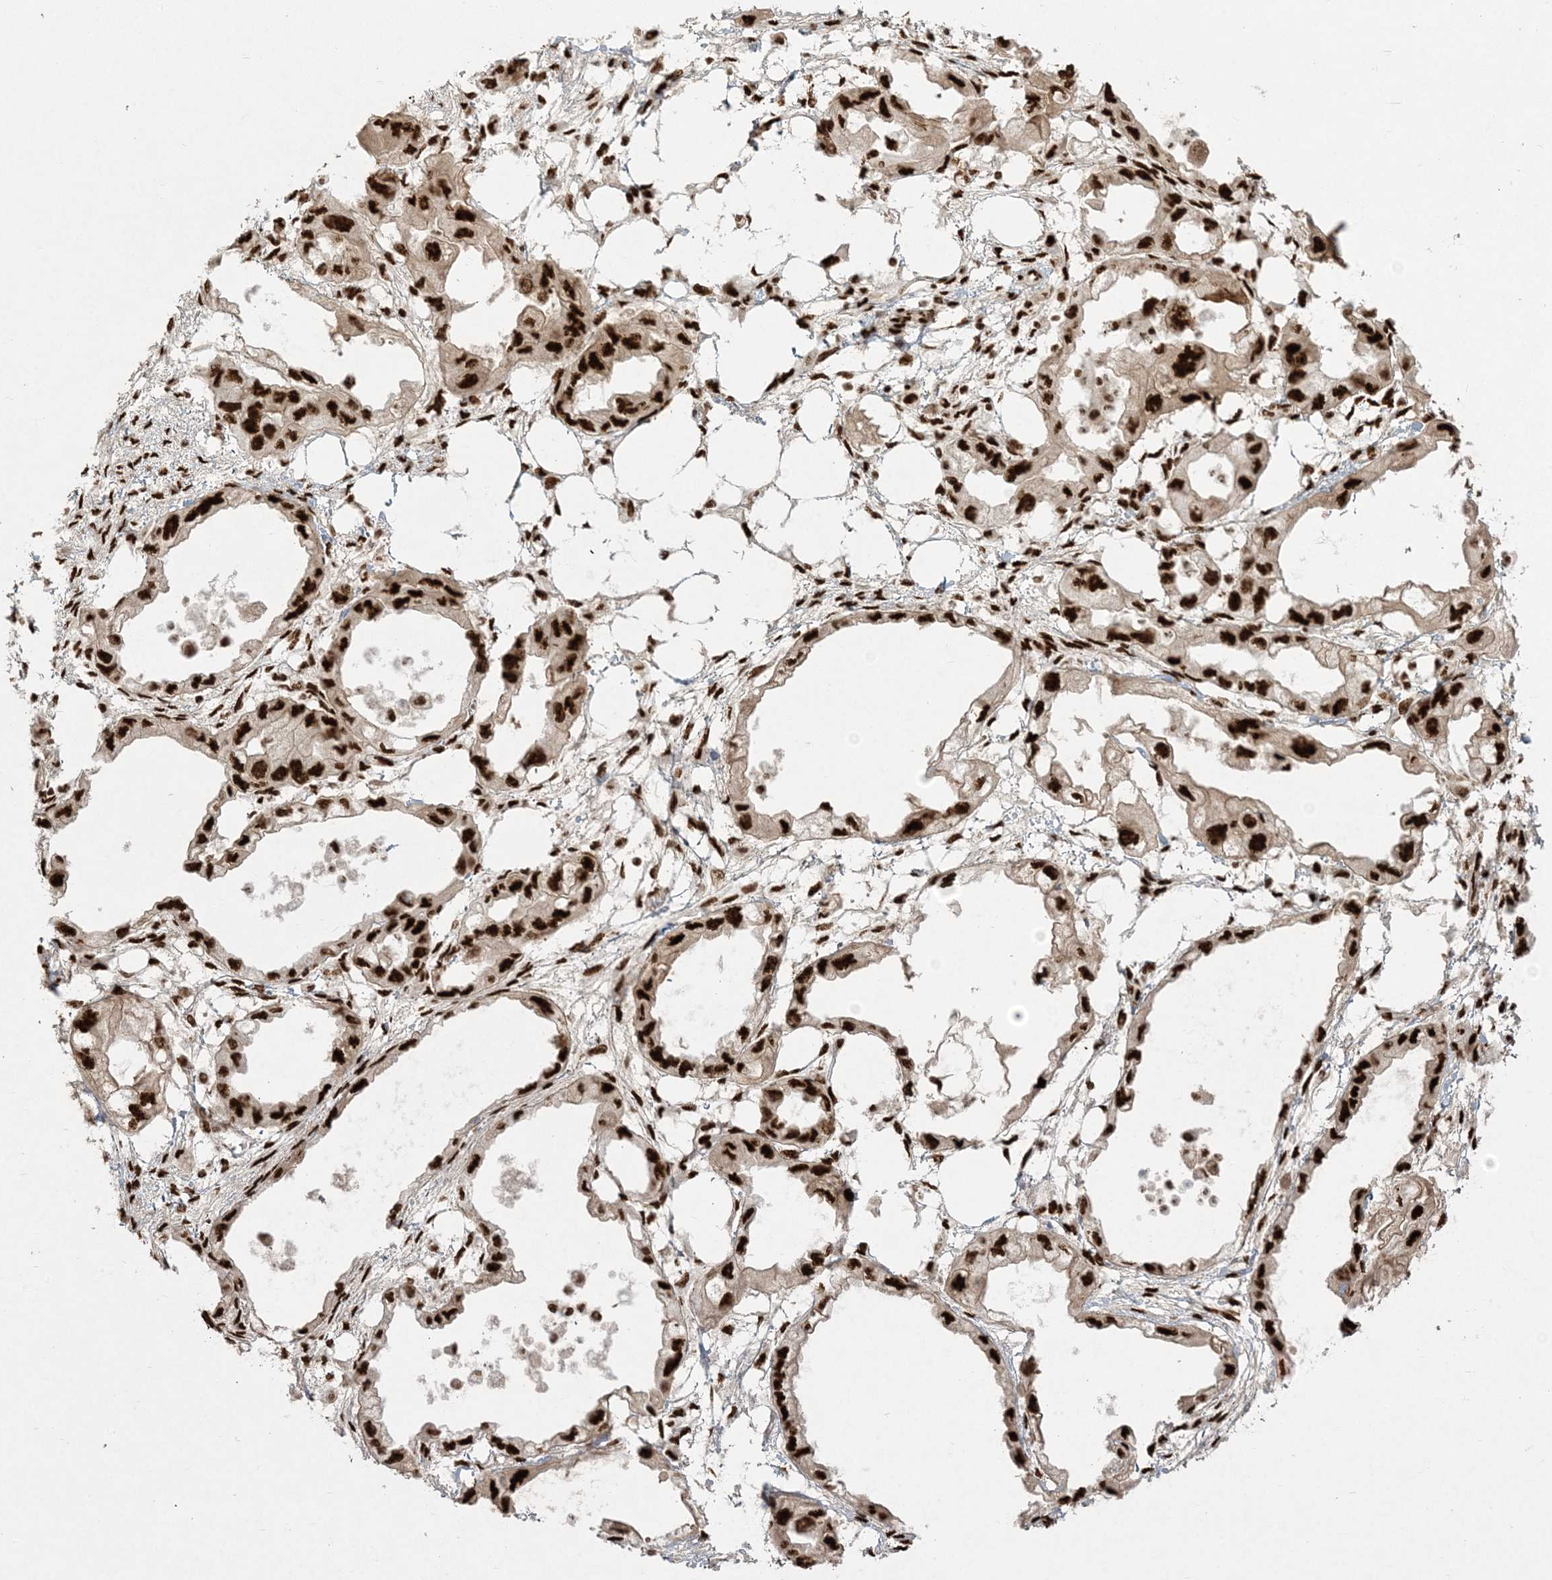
{"staining": {"intensity": "strong", "quantity": ">75%", "location": "nuclear"}, "tissue": "endometrial cancer", "cell_type": "Tumor cells", "image_type": "cancer", "snomed": [{"axis": "morphology", "description": "Adenocarcinoma, NOS"}, {"axis": "morphology", "description": "Adenocarcinoma, metastatic, NOS"}, {"axis": "topography", "description": "Adipose tissue"}, {"axis": "topography", "description": "Endometrium"}], "caption": "An image showing strong nuclear staining in about >75% of tumor cells in endometrial adenocarcinoma, as visualized by brown immunohistochemical staining.", "gene": "RBM10", "patient": {"sex": "female", "age": 67}}